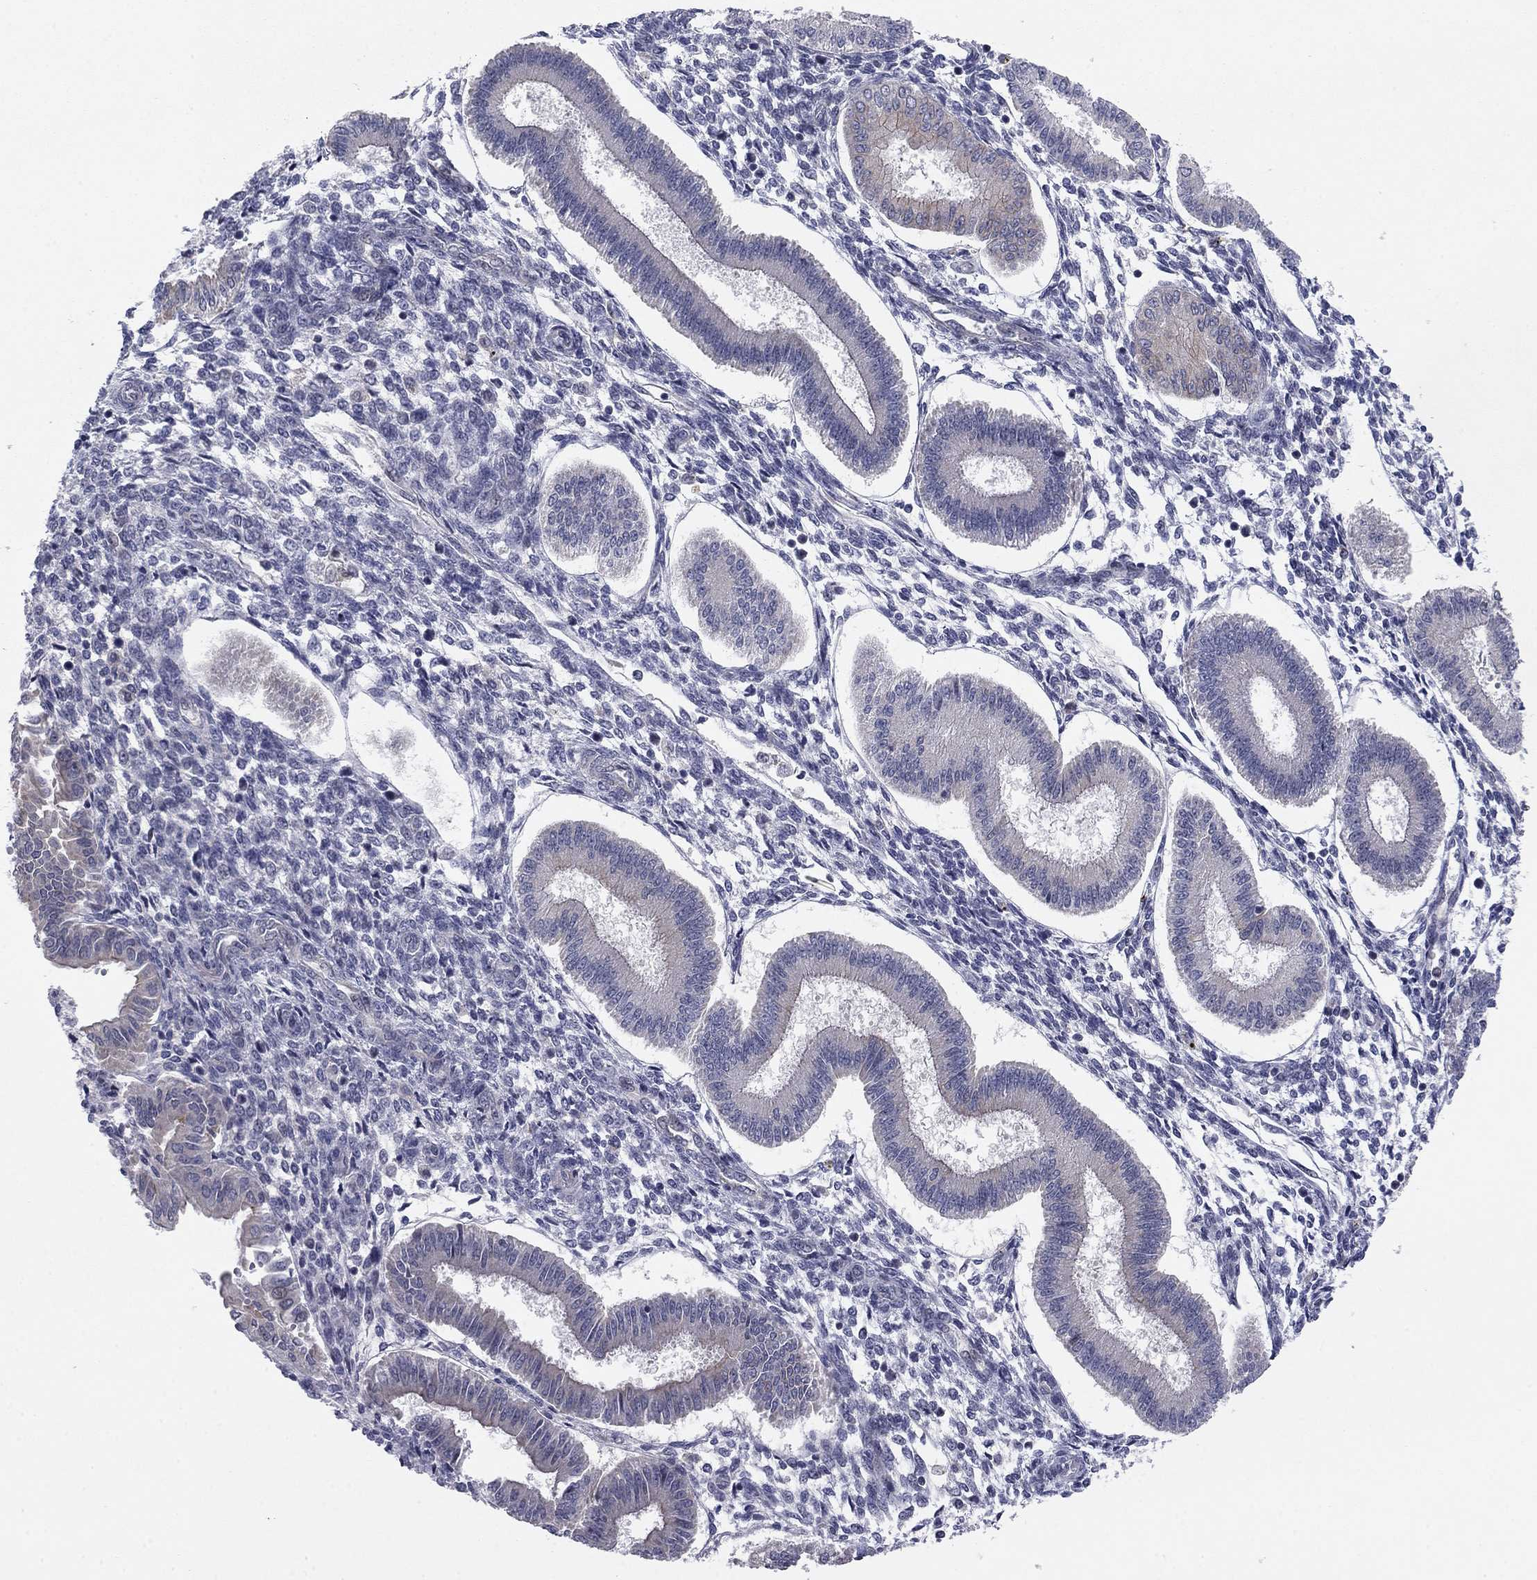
{"staining": {"intensity": "weak", "quantity": "<25%", "location": "nuclear"}, "tissue": "endometrium", "cell_type": "Cells in endometrial stroma", "image_type": "normal", "snomed": [{"axis": "morphology", "description": "Normal tissue, NOS"}, {"axis": "topography", "description": "Endometrium"}], "caption": "High power microscopy micrograph of an immunohistochemistry image of normal endometrium, revealing no significant staining in cells in endometrial stroma.", "gene": "BCL11A", "patient": {"sex": "female", "age": 43}}